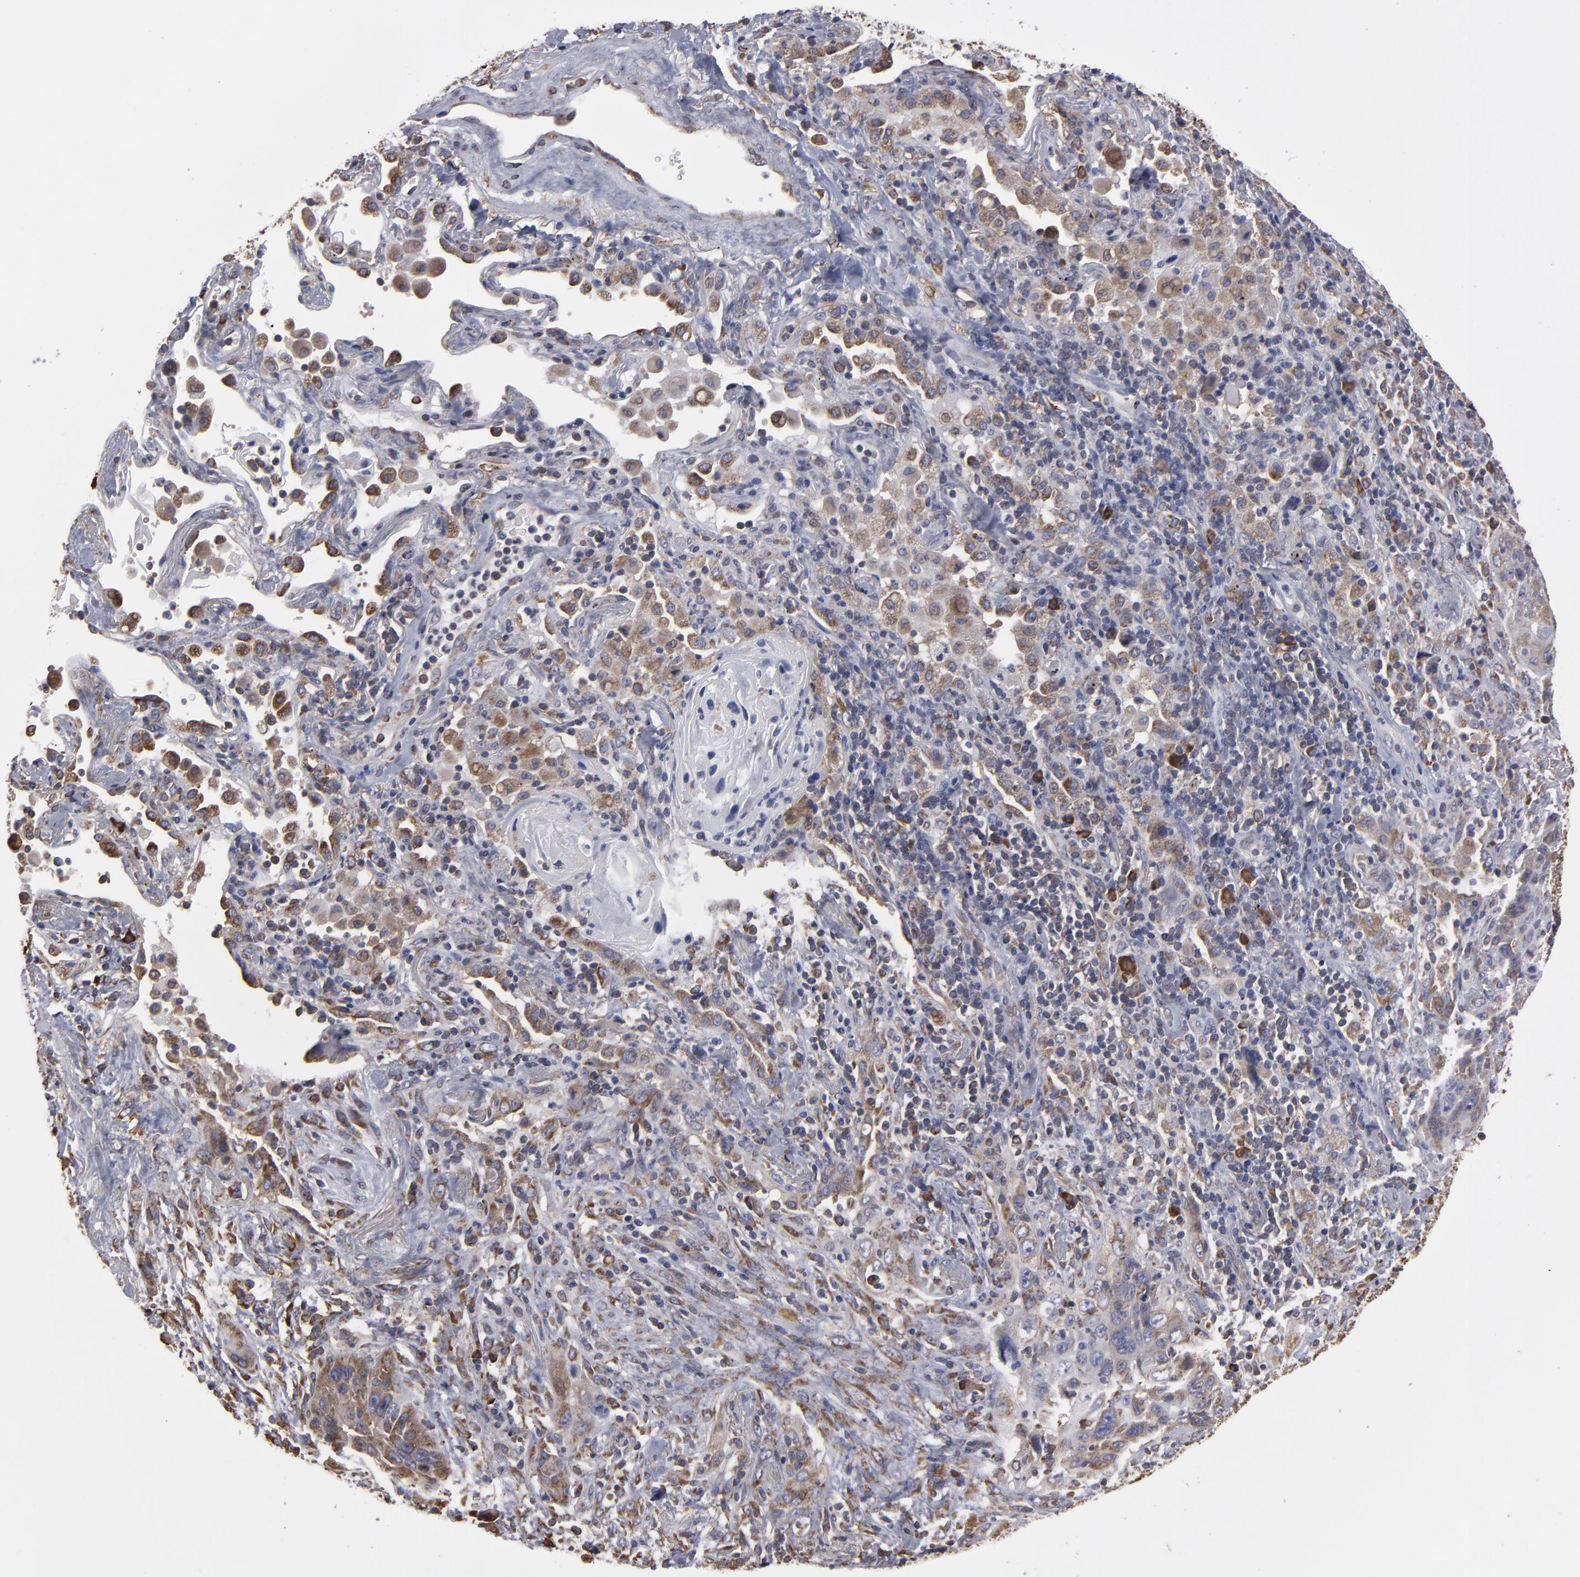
{"staining": {"intensity": "weak", "quantity": ">75%", "location": "cytoplasmic/membranous"}, "tissue": "lung cancer", "cell_type": "Tumor cells", "image_type": "cancer", "snomed": [{"axis": "morphology", "description": "Squamous cell carcinoma, NOS"}, {"axis": "topography", "description": "Lung"}], "caption": "Lung cancer stained with a brown dye shows weak cytoplasmic/membranous positive positivity in about >75% of tumor cells.", "gene": "SND1", "patient": {"sex": "female", "age": 67}}